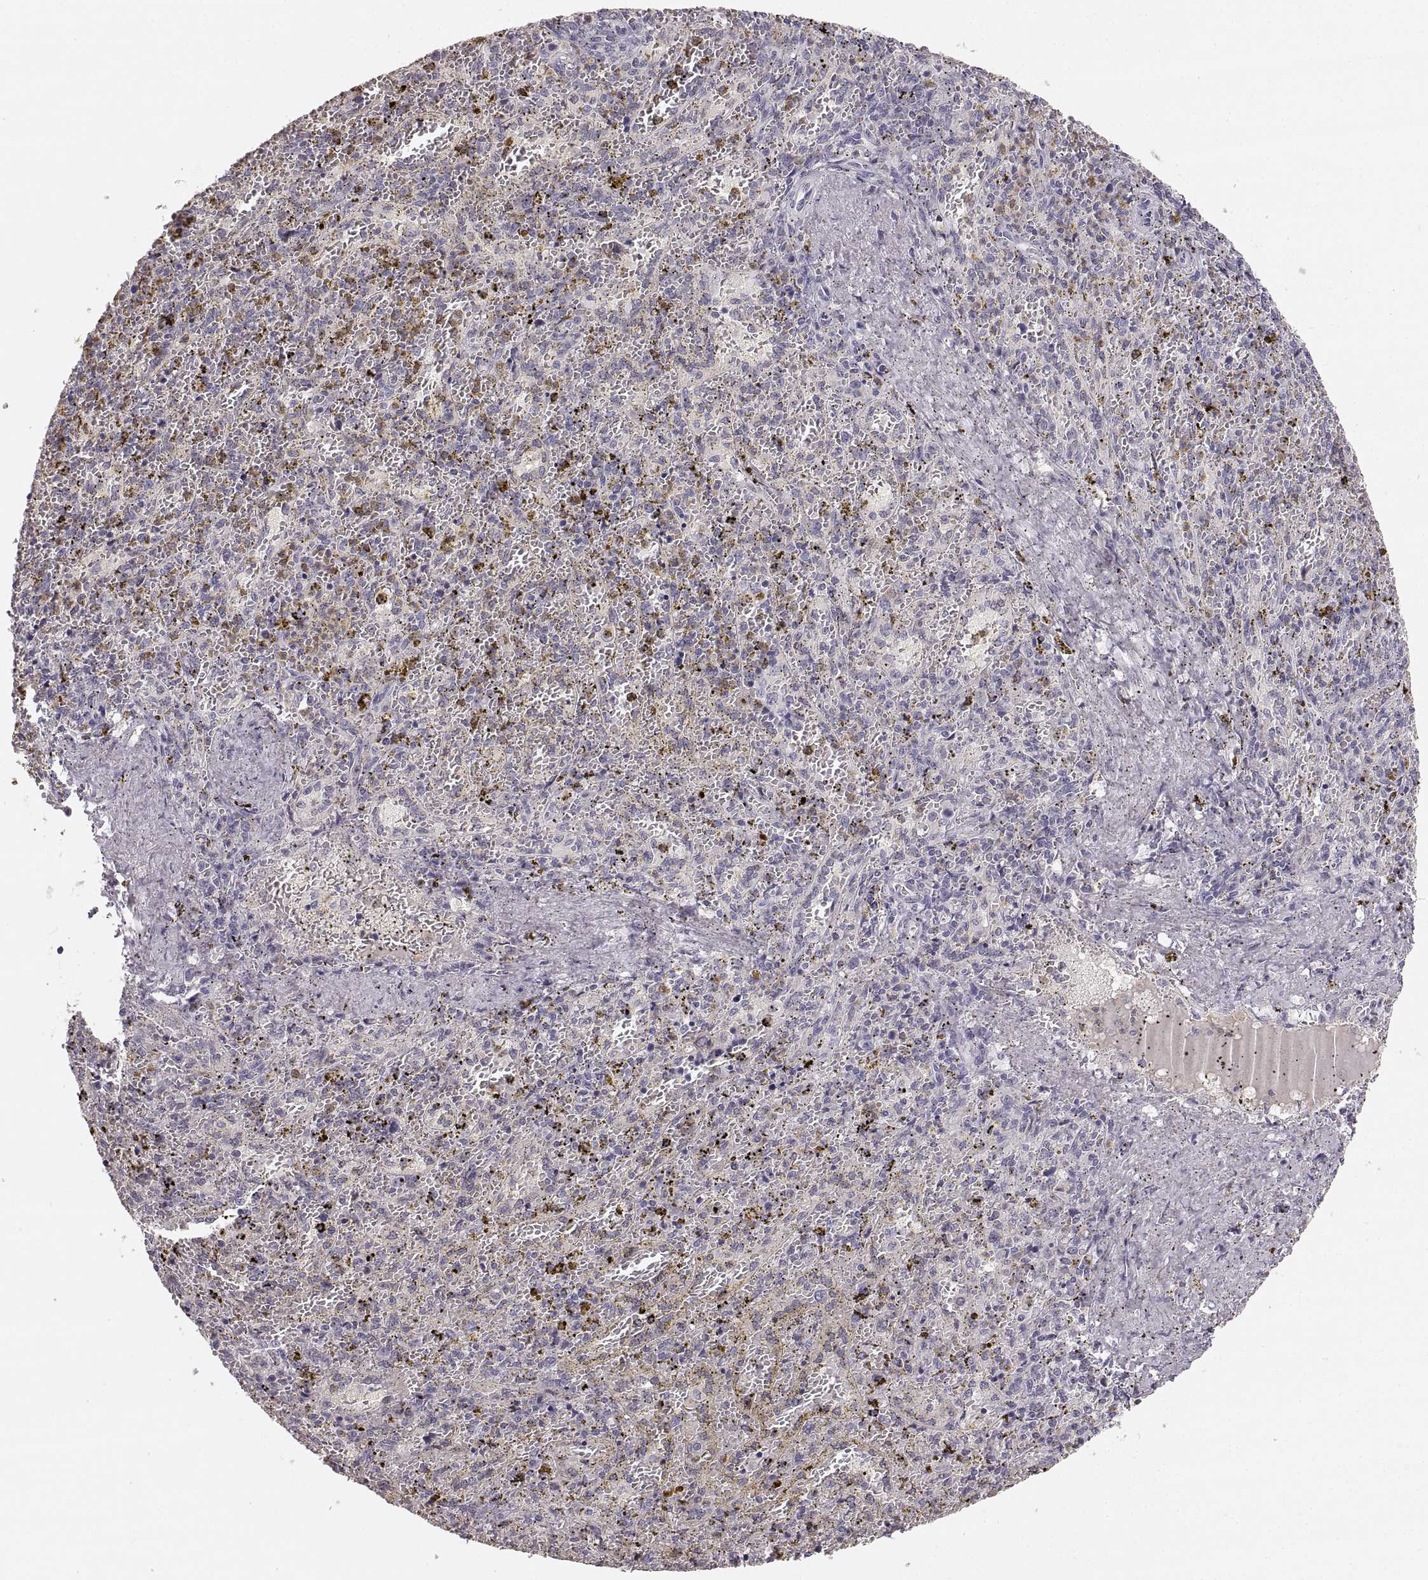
{"staining": {"intensity": "negative", "quantity": "none", "location": "none"}, "tissue": "spleen", "cell_type": "Cells in red pulp", "image_type": "normal", "snomed": [{"axis": "morphology", "description": "Normal tissue, NOS"}, {"axis": "topography", "description": "Spleen"}], "caption": "Immunohistochemistry (IHC) of normal spleen demonstrates no staining in cells in red pulp. Brightfield microscopy of IHC stained with DAB (3,3'-diaminobenzidine) (brown) and hematoxylin (blue), captured at high magnification.", "gene": "RUNDC3A", "patient": {"sex": "female", "age": 50}}